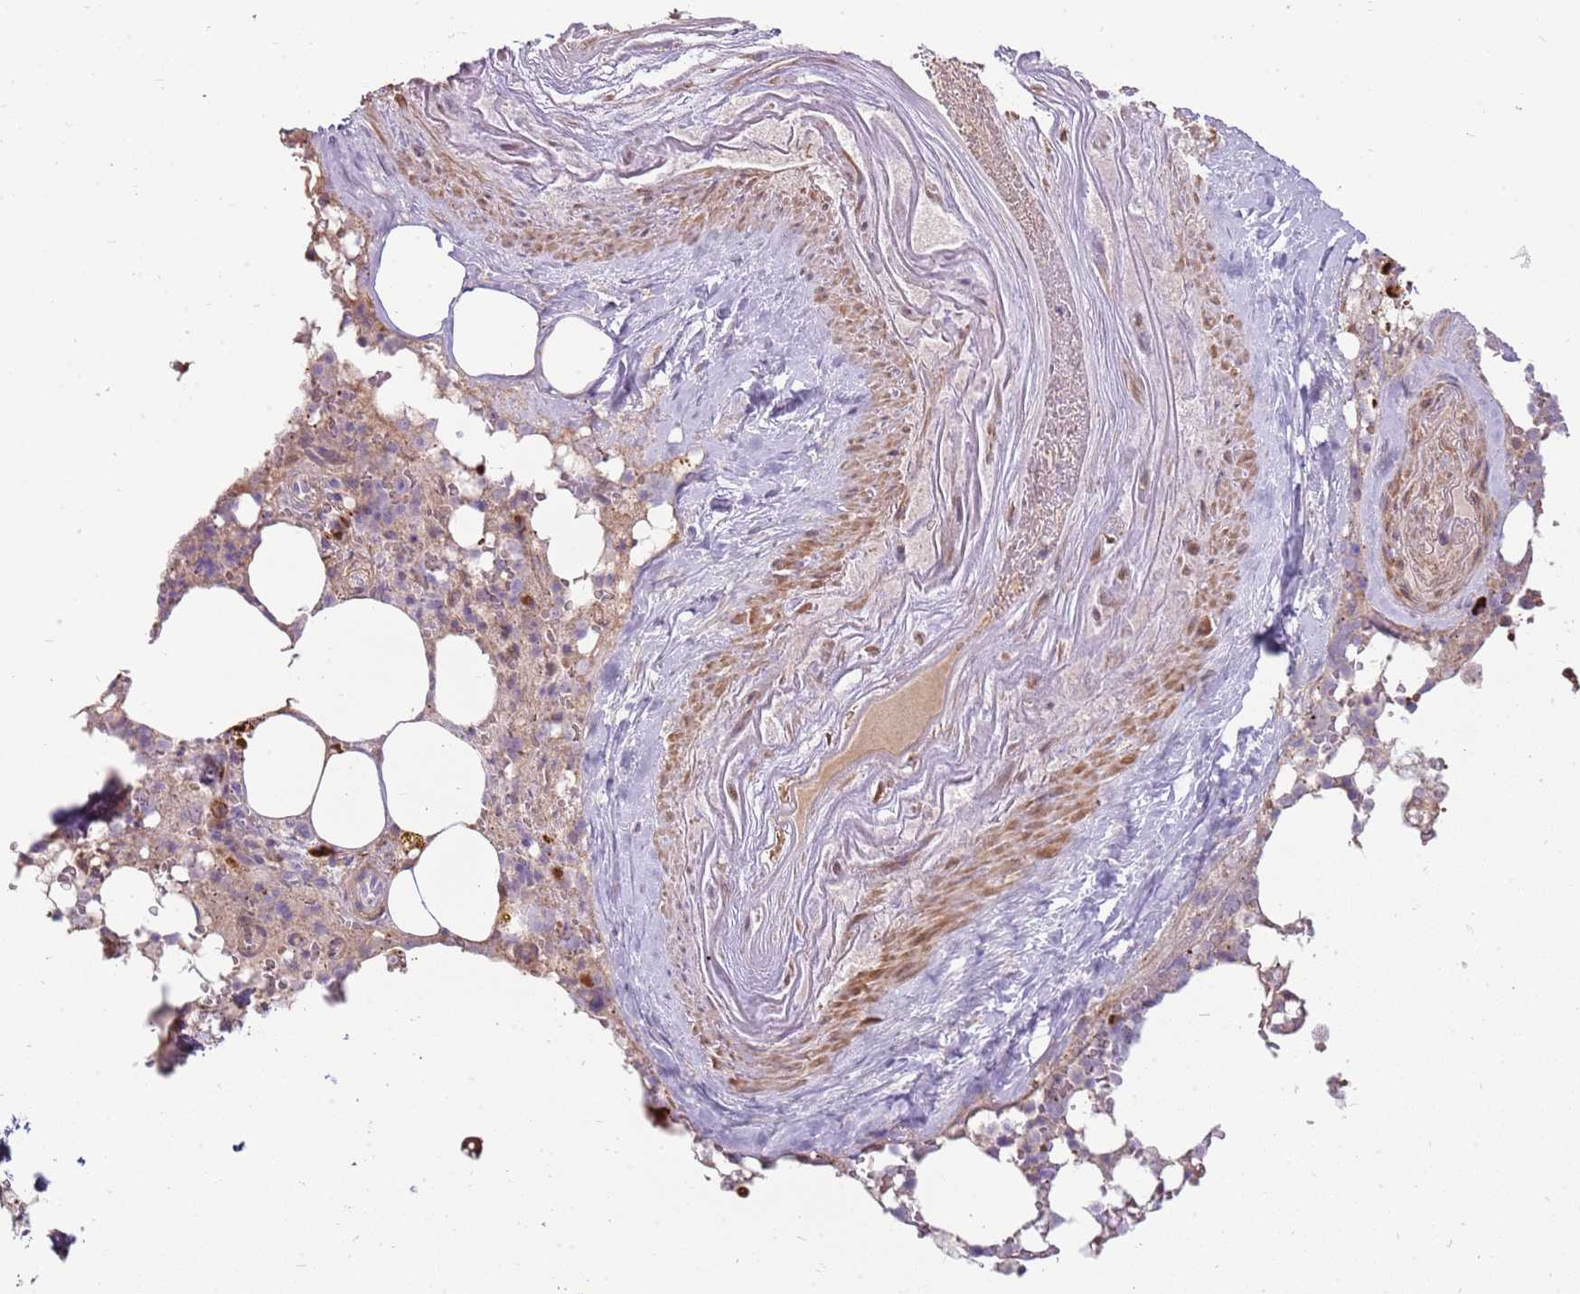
{"staining": {"intensity": "strong", "quantity": "<25%", "location": "cytoplasmic/membranous"}, "tissue": "bone marrow", "cell_type": "Hematopoietic cells", "image_type": "normal", "snomed": [{"axis": "morphology", "description": "Normal tissue, NOS"}, {"axis": "topography", "description": "Bone marrow"}], "caption": "DAB immunohistochemical staining of benign human bone marrow exhibits strong cytoplasmic/membranous protein positivity in about <25% of hematopoietic cells. (Brightfield microscopy of DAB IHC at high magnification).", "gene": "MCUB", "patient": {"sex": "male", "age": 64}}